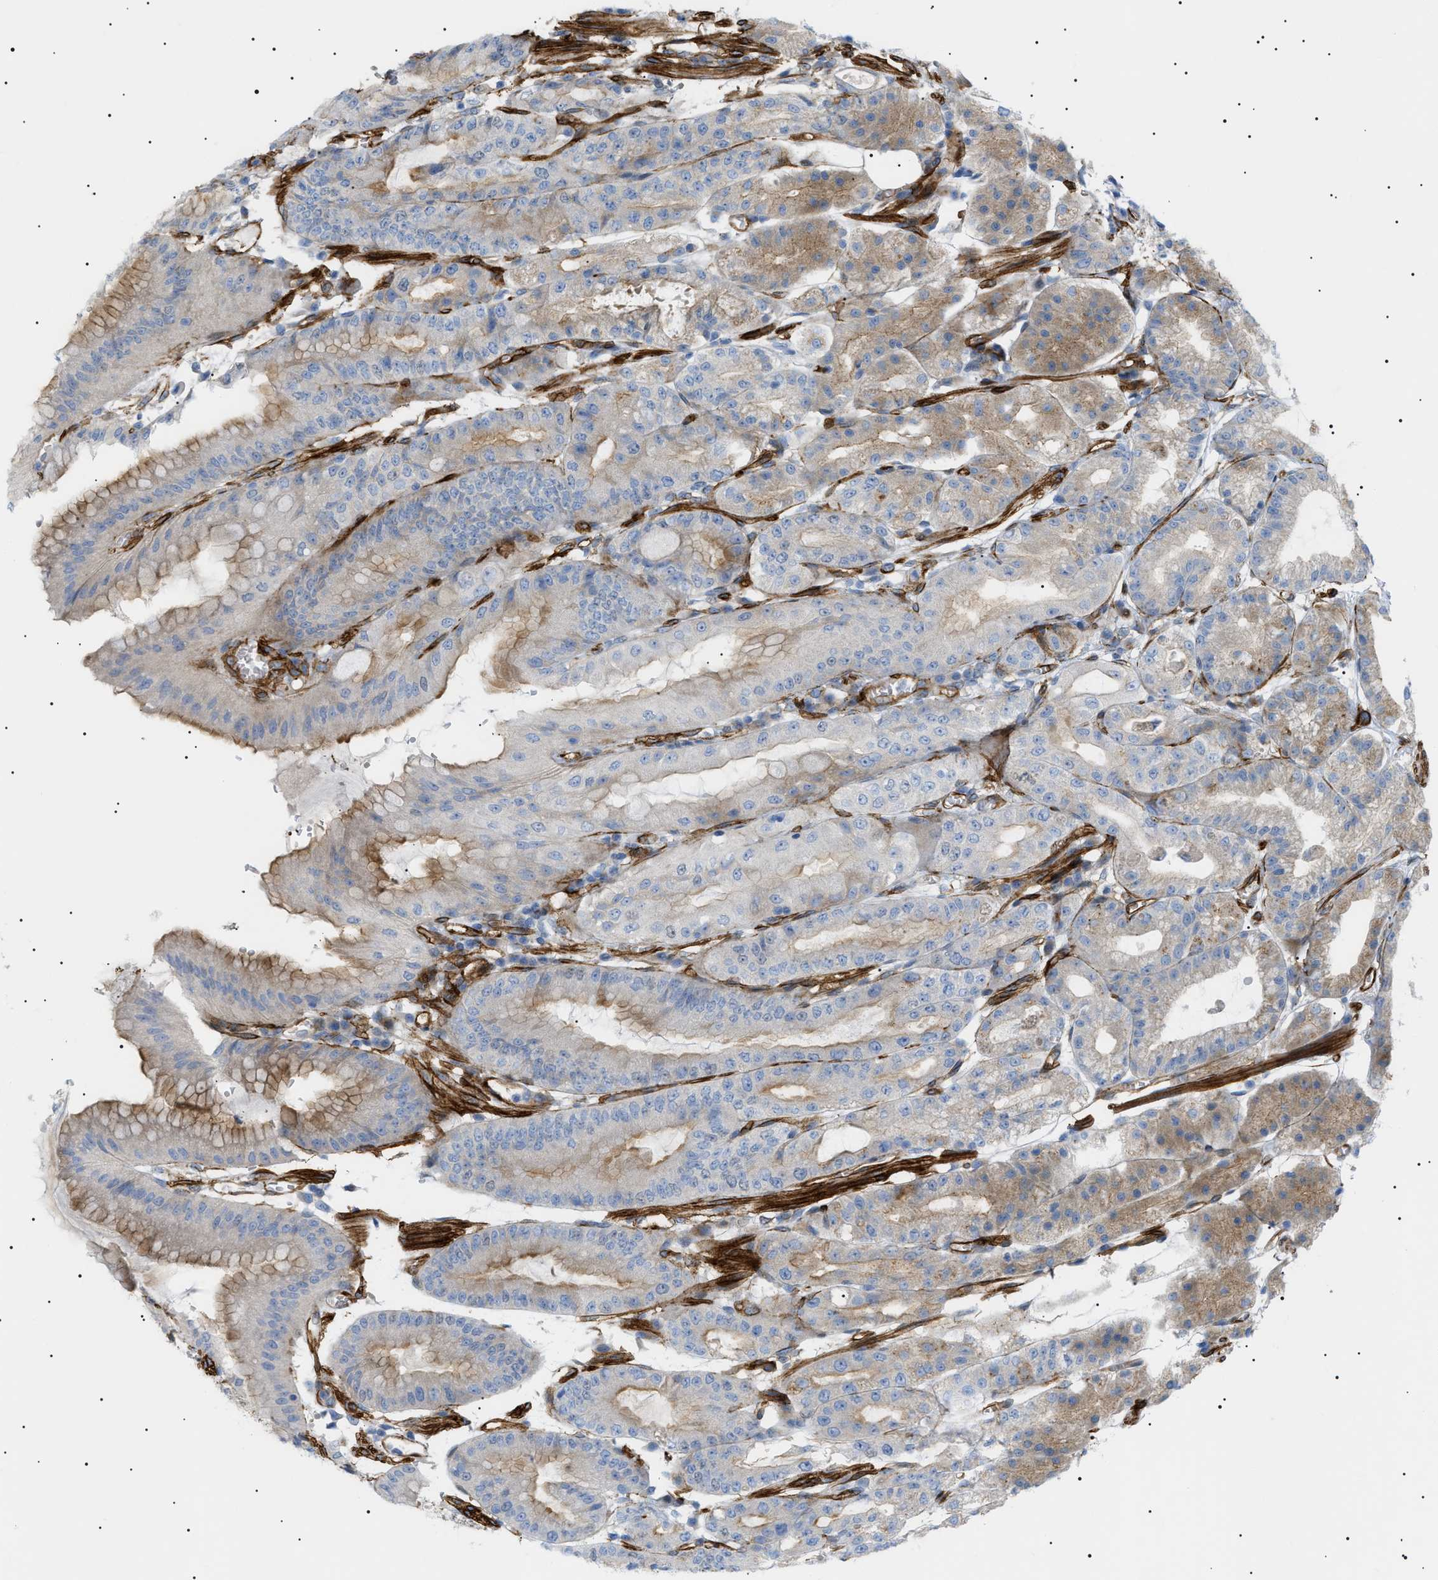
{"staining": {"intensity": "moderate", "quantity": "25%-75%", "location": "cytoplasmic/membranous"}, "tissue": "stomach", "cell_type": "Glandular cells", "image_type": "normal", "snomed": [{"axis": "morphology", "description": "Normal tissue, NOS"}, {"axis": "topography", "description": "Stomach, lower"}], "caption": "The image shows immunohistochemical staining of unremarkable stomach. There is moderate cytoplasmic/membranous expression is appreciated in approximately 25%-75% of glandular cells.", "gene": "SFXN5", "patient": {"sex": "male", "age": 71}}